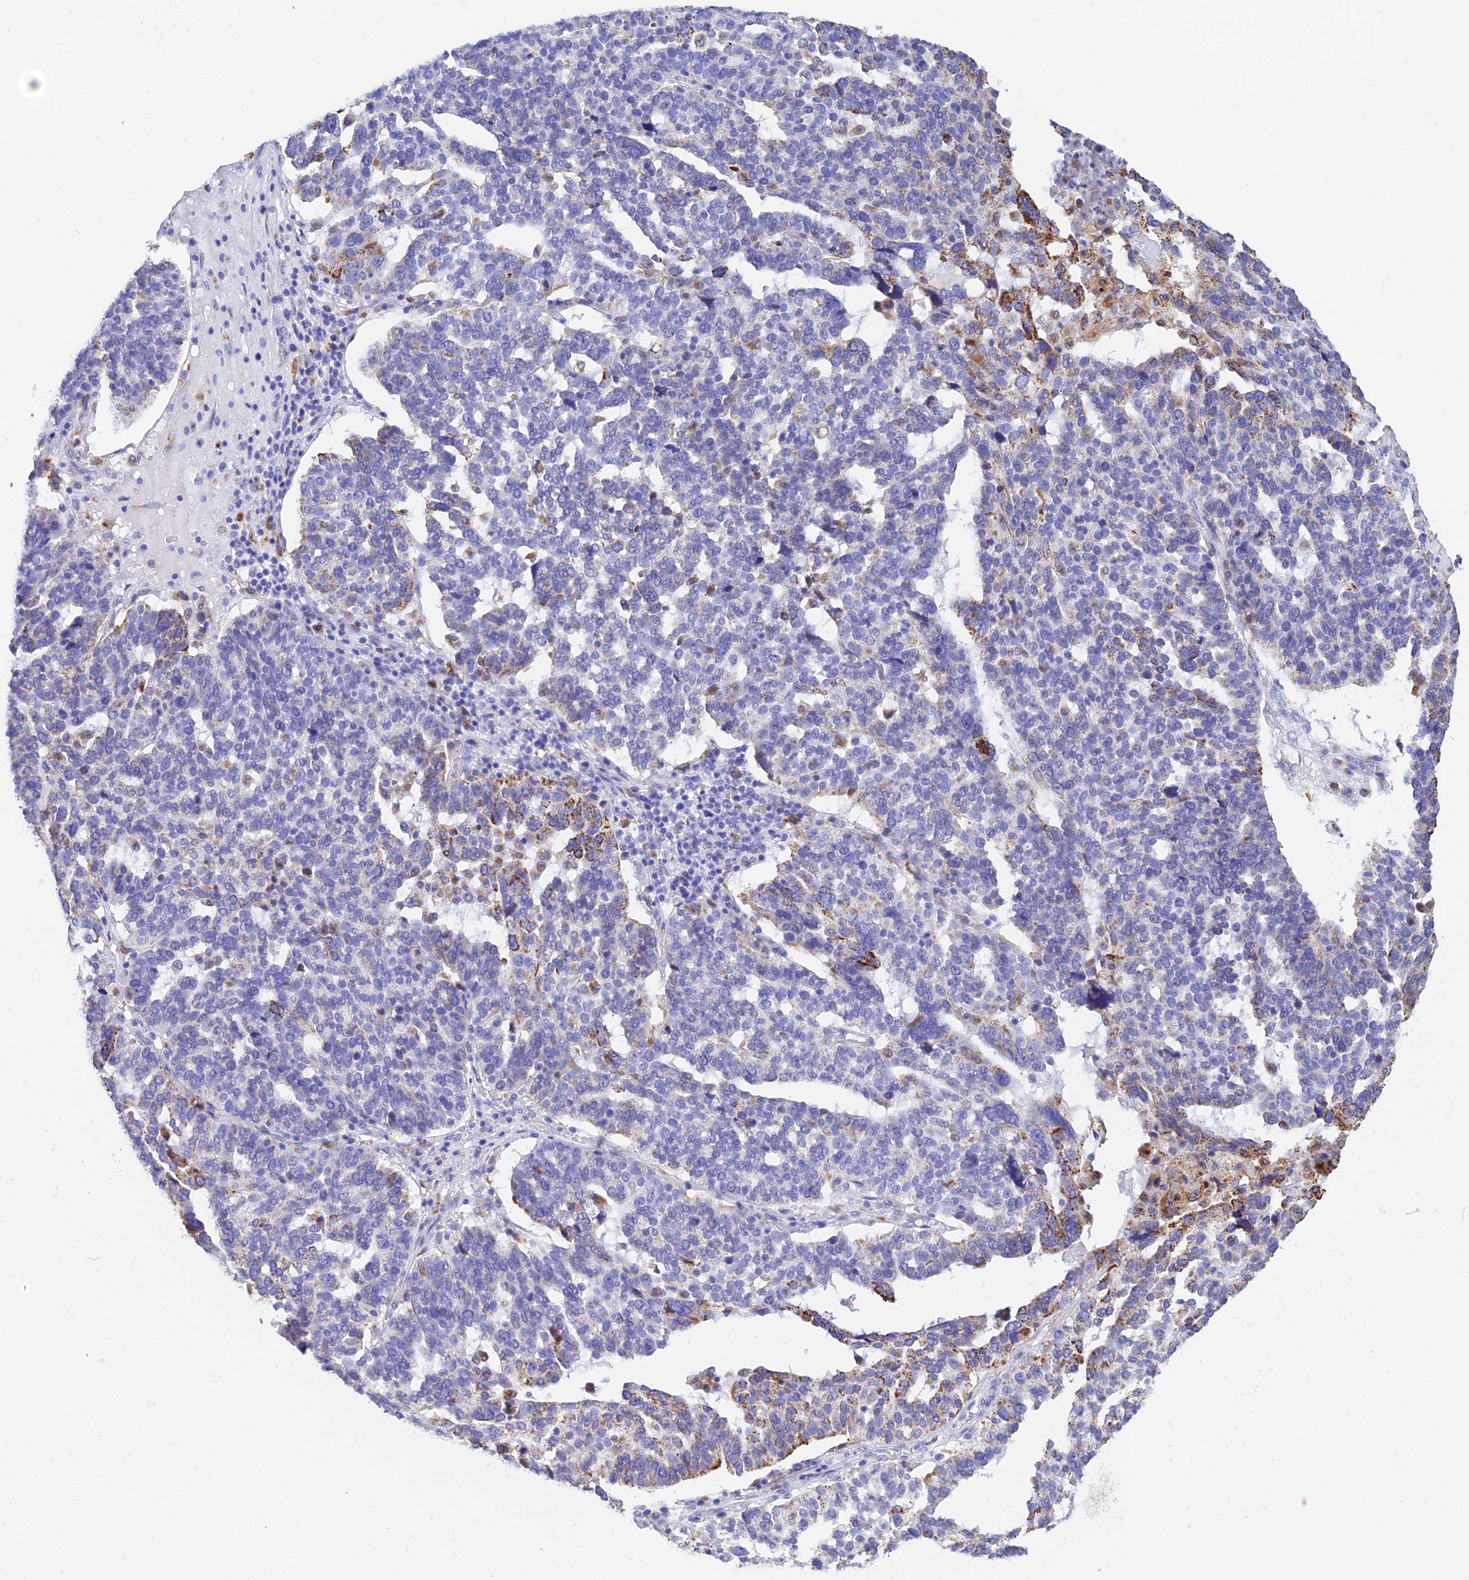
{"staining": {"intensity": "moderate", "quantity": "<25%", "location": "cytoplasmic/membranous"}, "tissue": "ovarian cancer", "cell_type": "Tumor cells", "image_type": "cancer", "snomed": [{"axis": "morphology", "description": "Cystadenocarcinoma, serous, NOS"}, {"axis": "topography", "description": "Ovary"}], "caption": "Immunohistochemical staining of human serous cystadenocarcinoma (ovarian) reveals low levels of moderate cytoplasmic/membranous positivity in approximately <25% of tumor cells.", "gene": "VKORC1", "patient": {"sex": "female", "age": 59}}